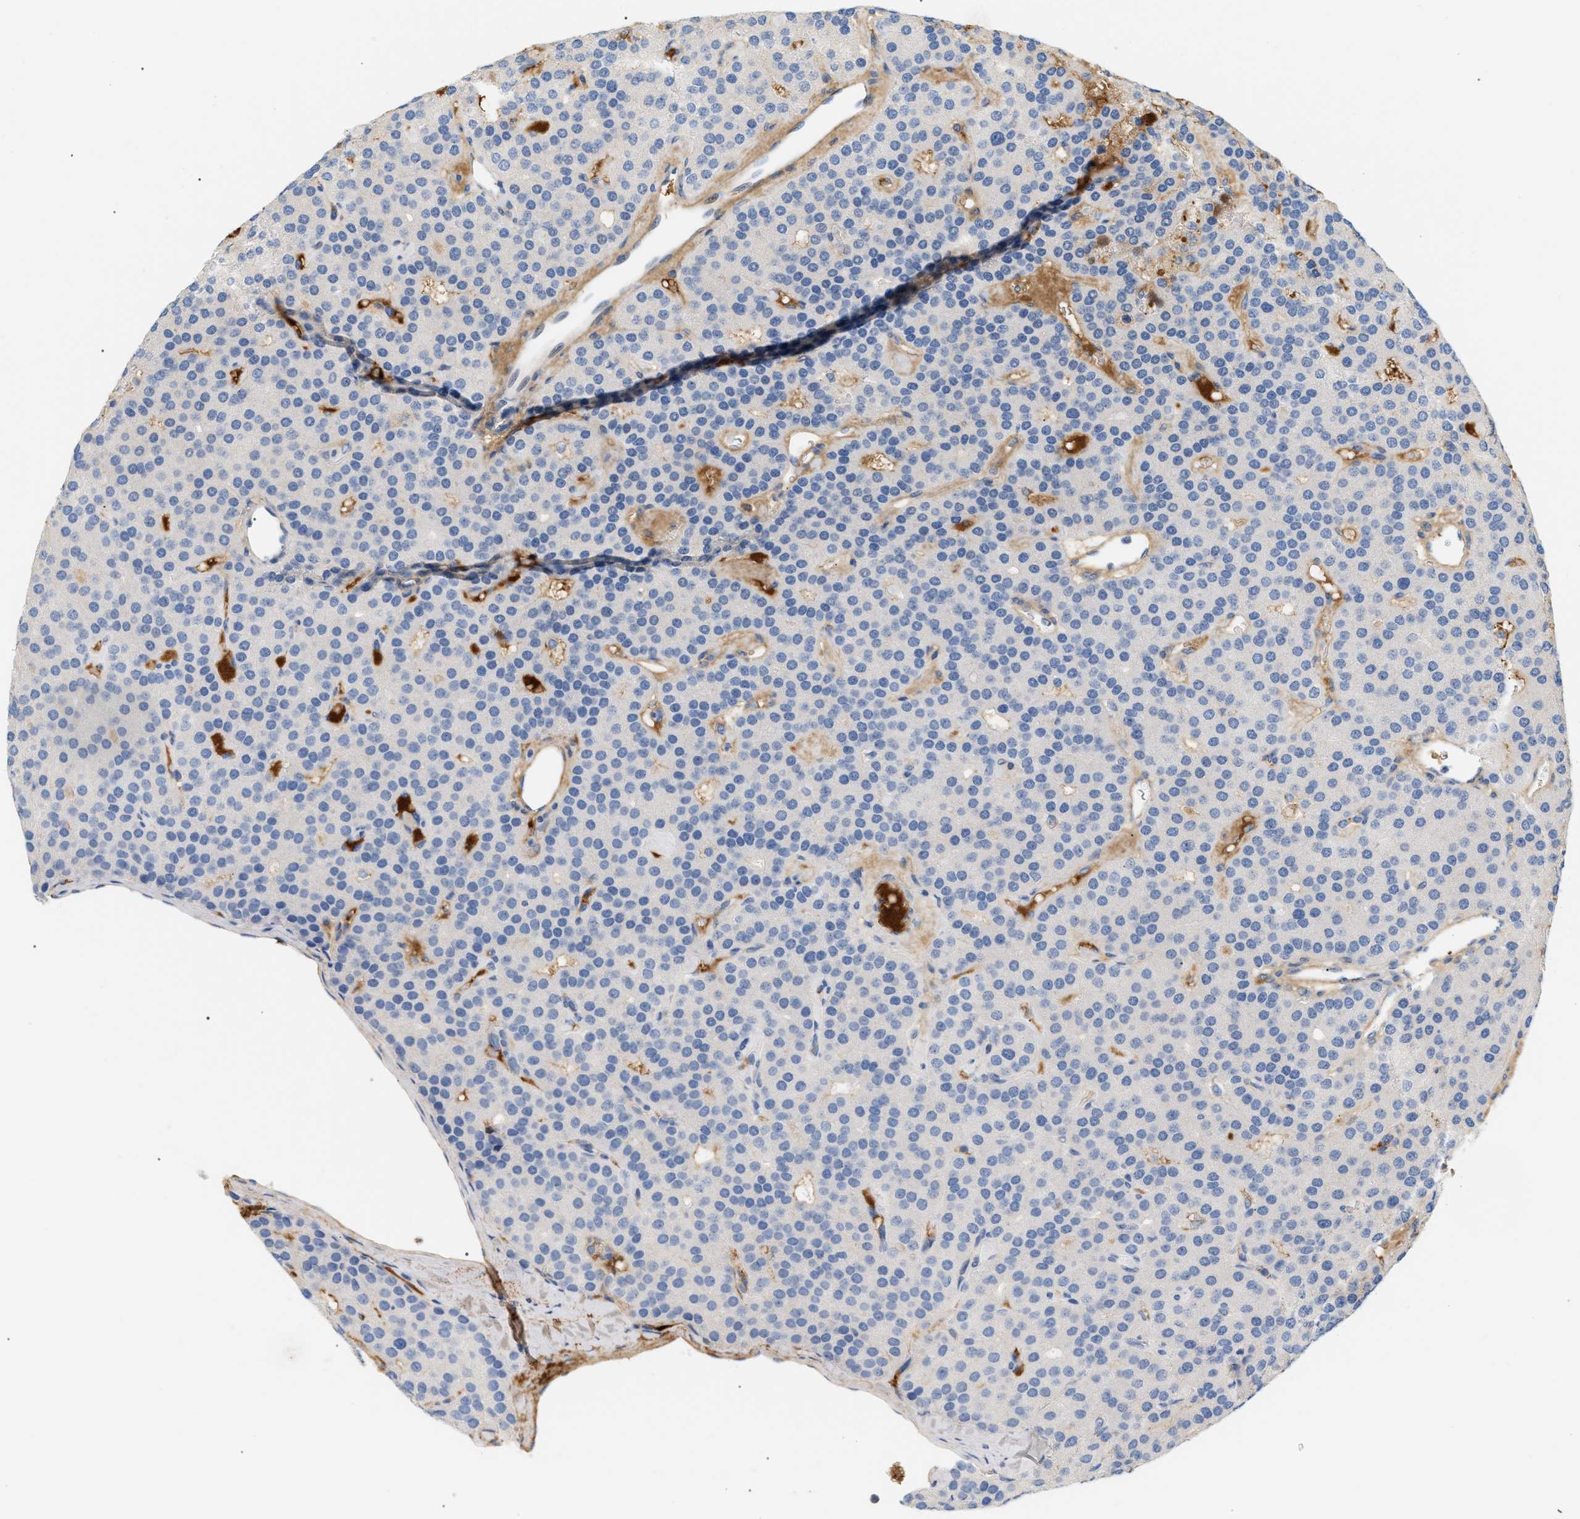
{"staining": {"intensity": "negative", "quantity": "none", "location": "none"}, "tissue": "parathyroid gland", "cell_type": "Glandular cells", "image_type": "normal", "snomed": [{"axis": "morphology", "description": "Normal tissue, NOS"}, {"axis": "morphology", "description": "Adenoma, NOS"}, {"axis": "topography", "description": "Parathyroid gland"}], "caption": "Unremarkable parathyroid gland was stained to show a protein in brown. There is no significant staining in glandular cells. The staining was performed using DAB (3,3'-diaminobenzidine) to visualize the protein expression in brown, while the nuclei were stained in blue with hematoxylin (Magnification: 20x).", "gene": "CFH", "patient": {"sex": "female", "age": 86}}